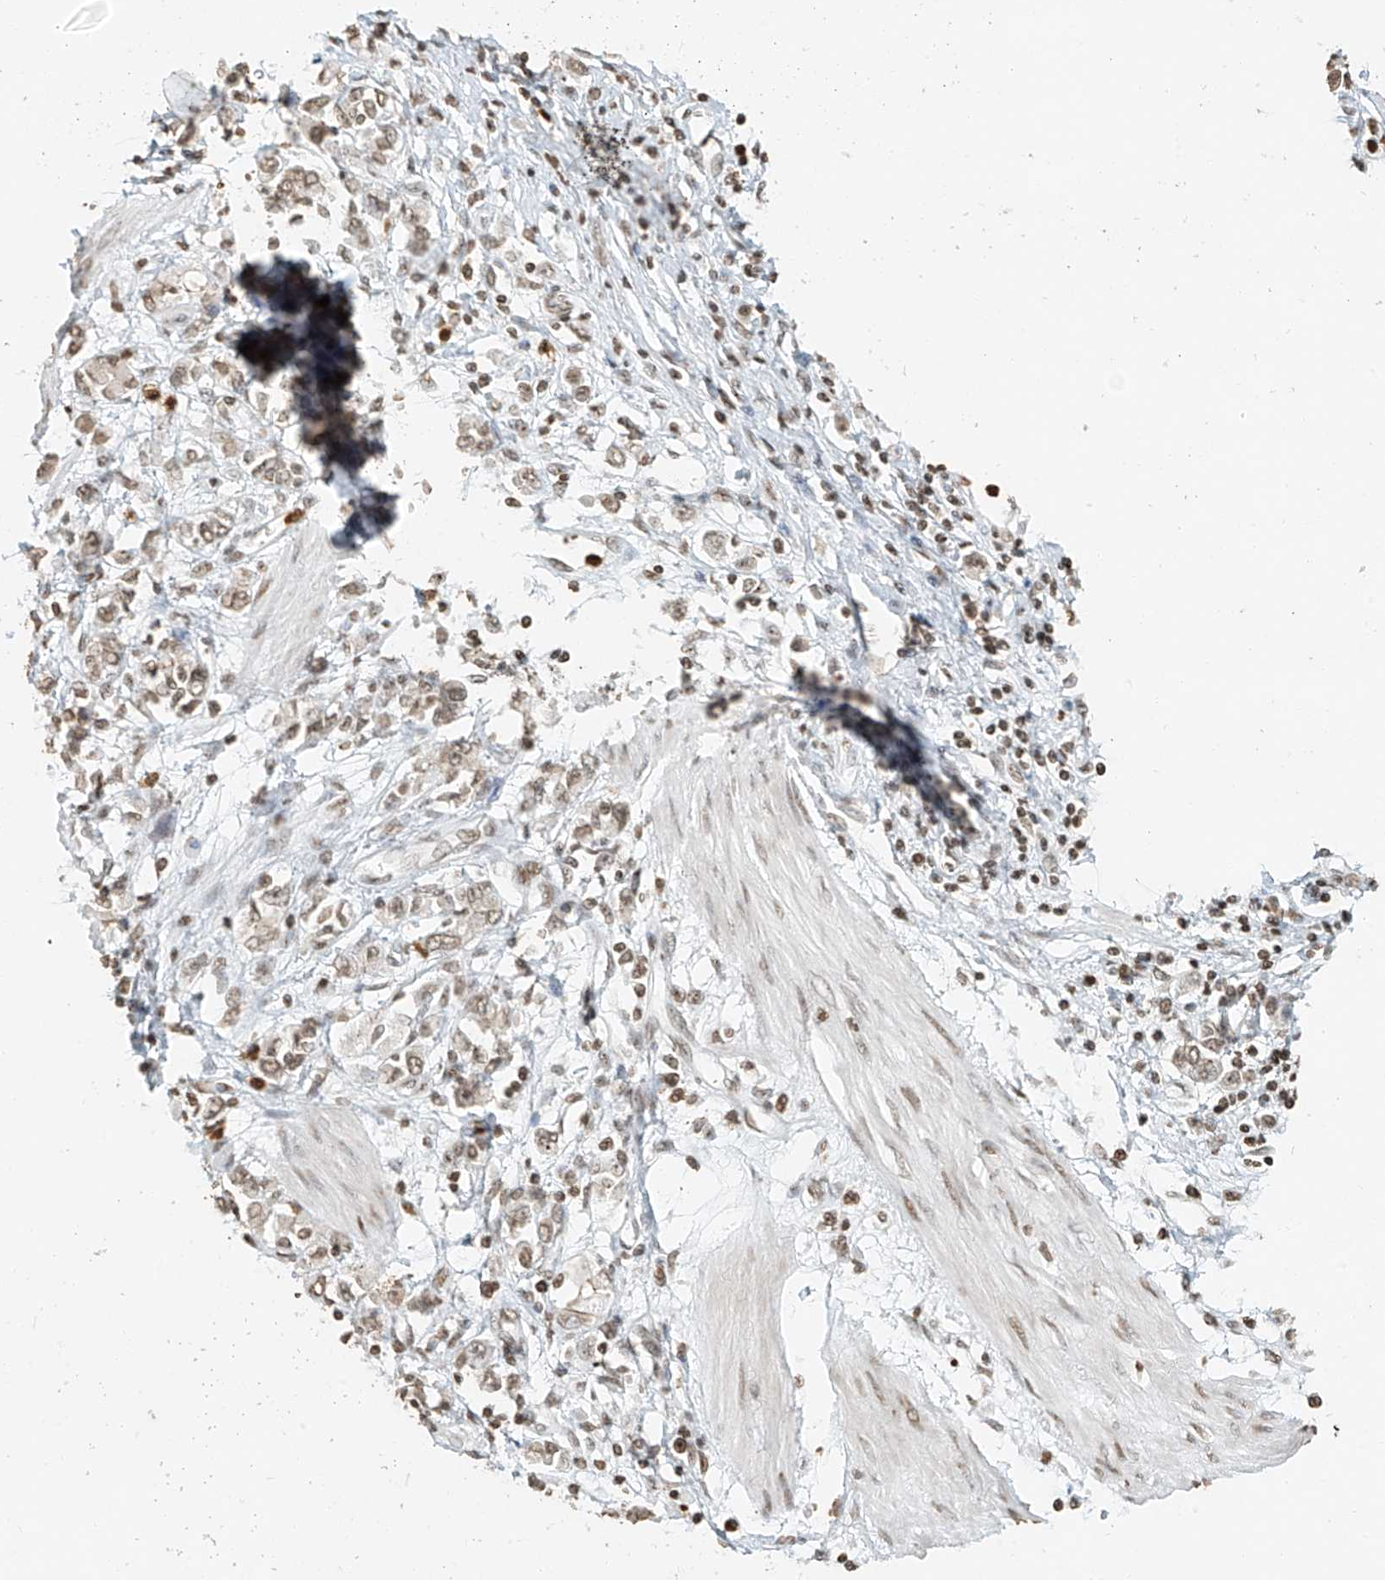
{"staining": {"intensity": "weak", "quantity": ">75%", "location": "nuclear"}, "tissue": "stomach cancer", "cell_type": "Tumor cells", "image_type": "cancer", "snomed": [{"axis": "morphology", "description": "Adenocarcinoma, NOS"}, {"axis": "topography", "description": "Stomach"}], "caption": "Stomach cancer stained with a protein marker shows weak staining in tumor cells.", "gene": "C17orf58", "patient": {"sex": "female", "age": 76}}